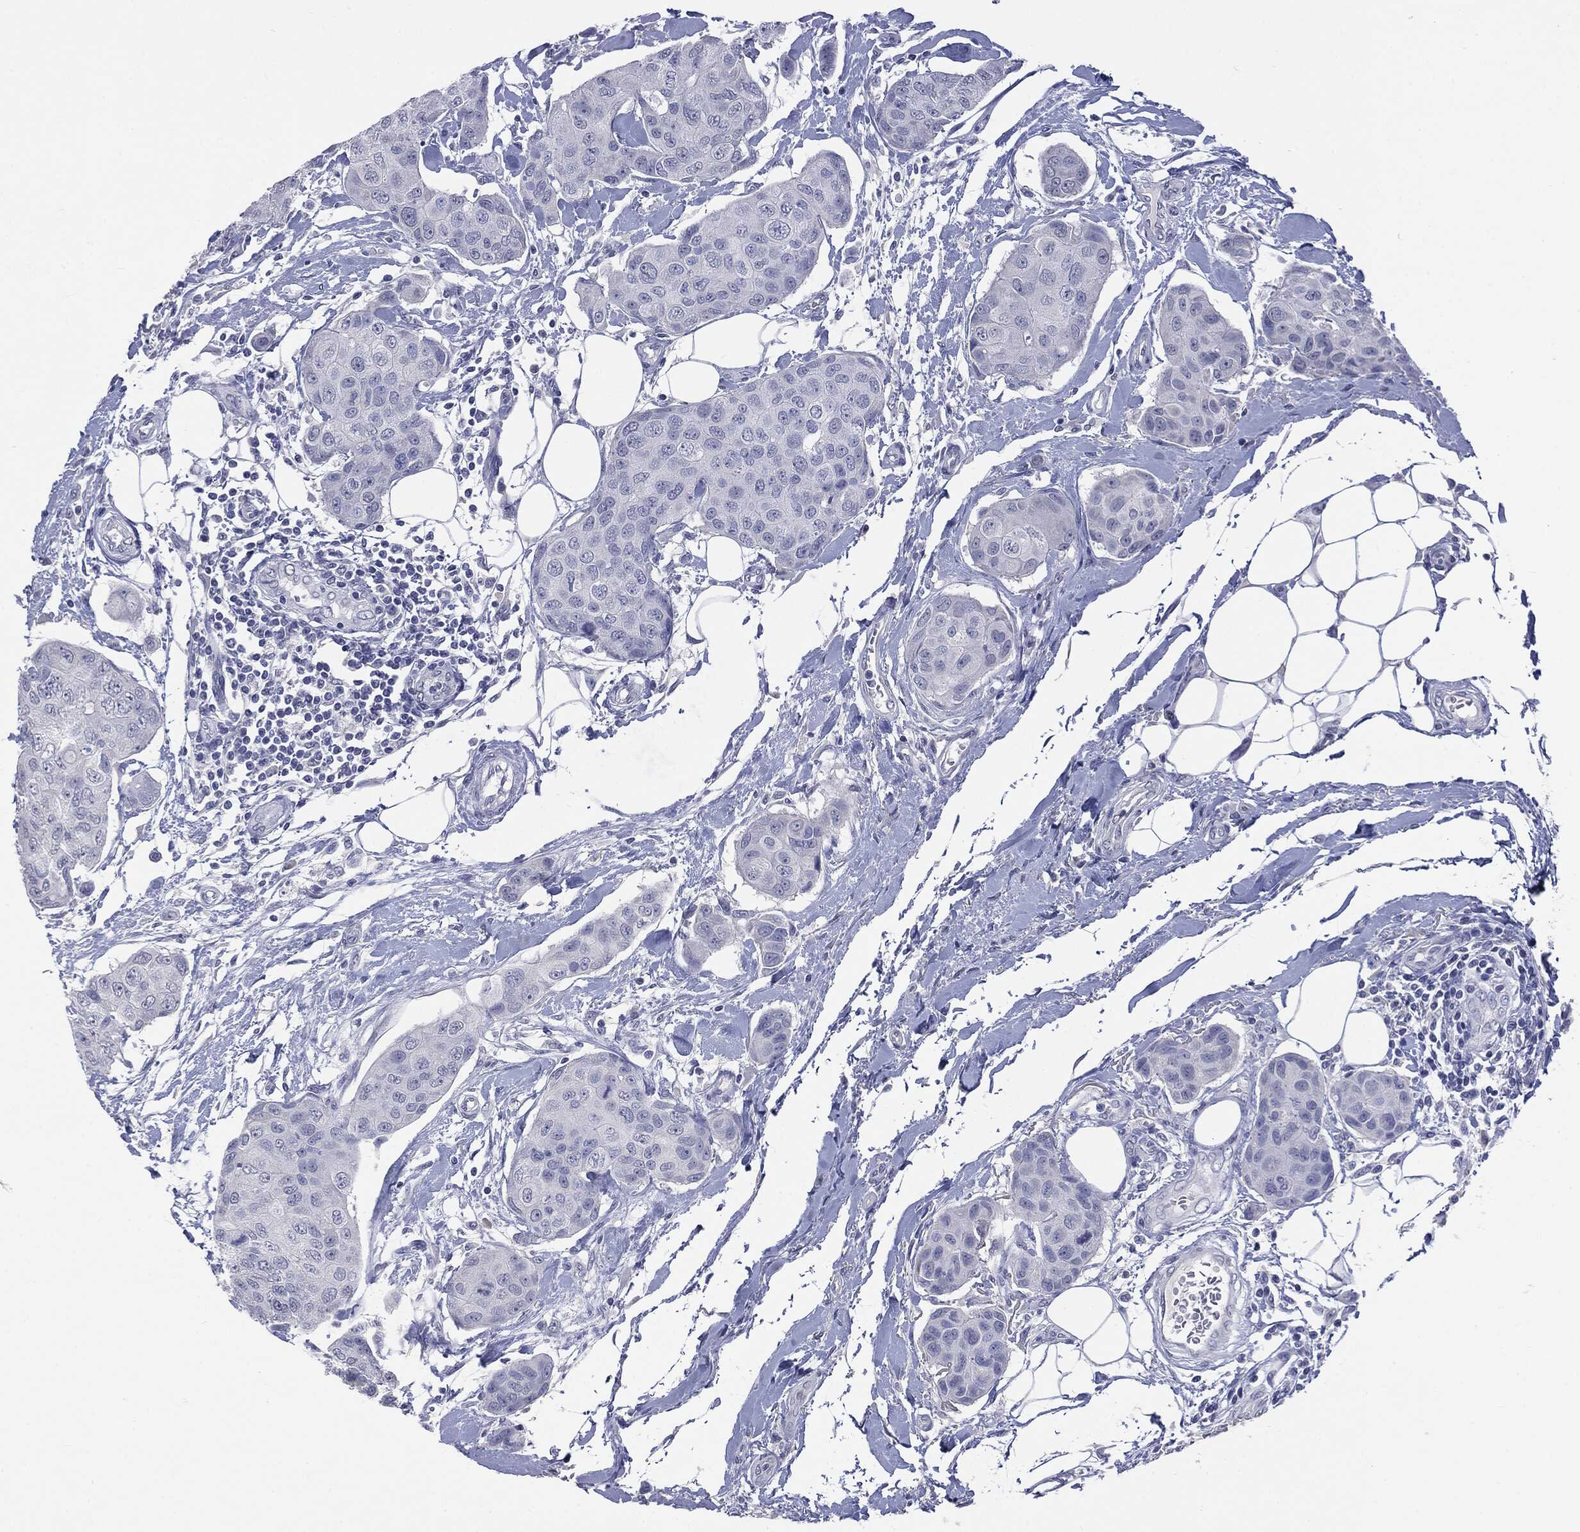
{"staining": {"intensity": "negative", "quantity": "none", "location": "none"}, "tissue": "breast cancer", "cell_type": "Tumor cells", "image_type": "cancer", "snomed": [{"axis": "morphology", "description": "Duct carcinoma"}, {"axis": "topography", "description": "Breast"}, {"axis": "topography", "description": "Lymph node"}], "caption": "Tumor cells are negative for brown protein staining in infiltrating ductal carcinoma (breast).", "gene": "TSHB", "patient": {"sex": "female", "age": 80}}